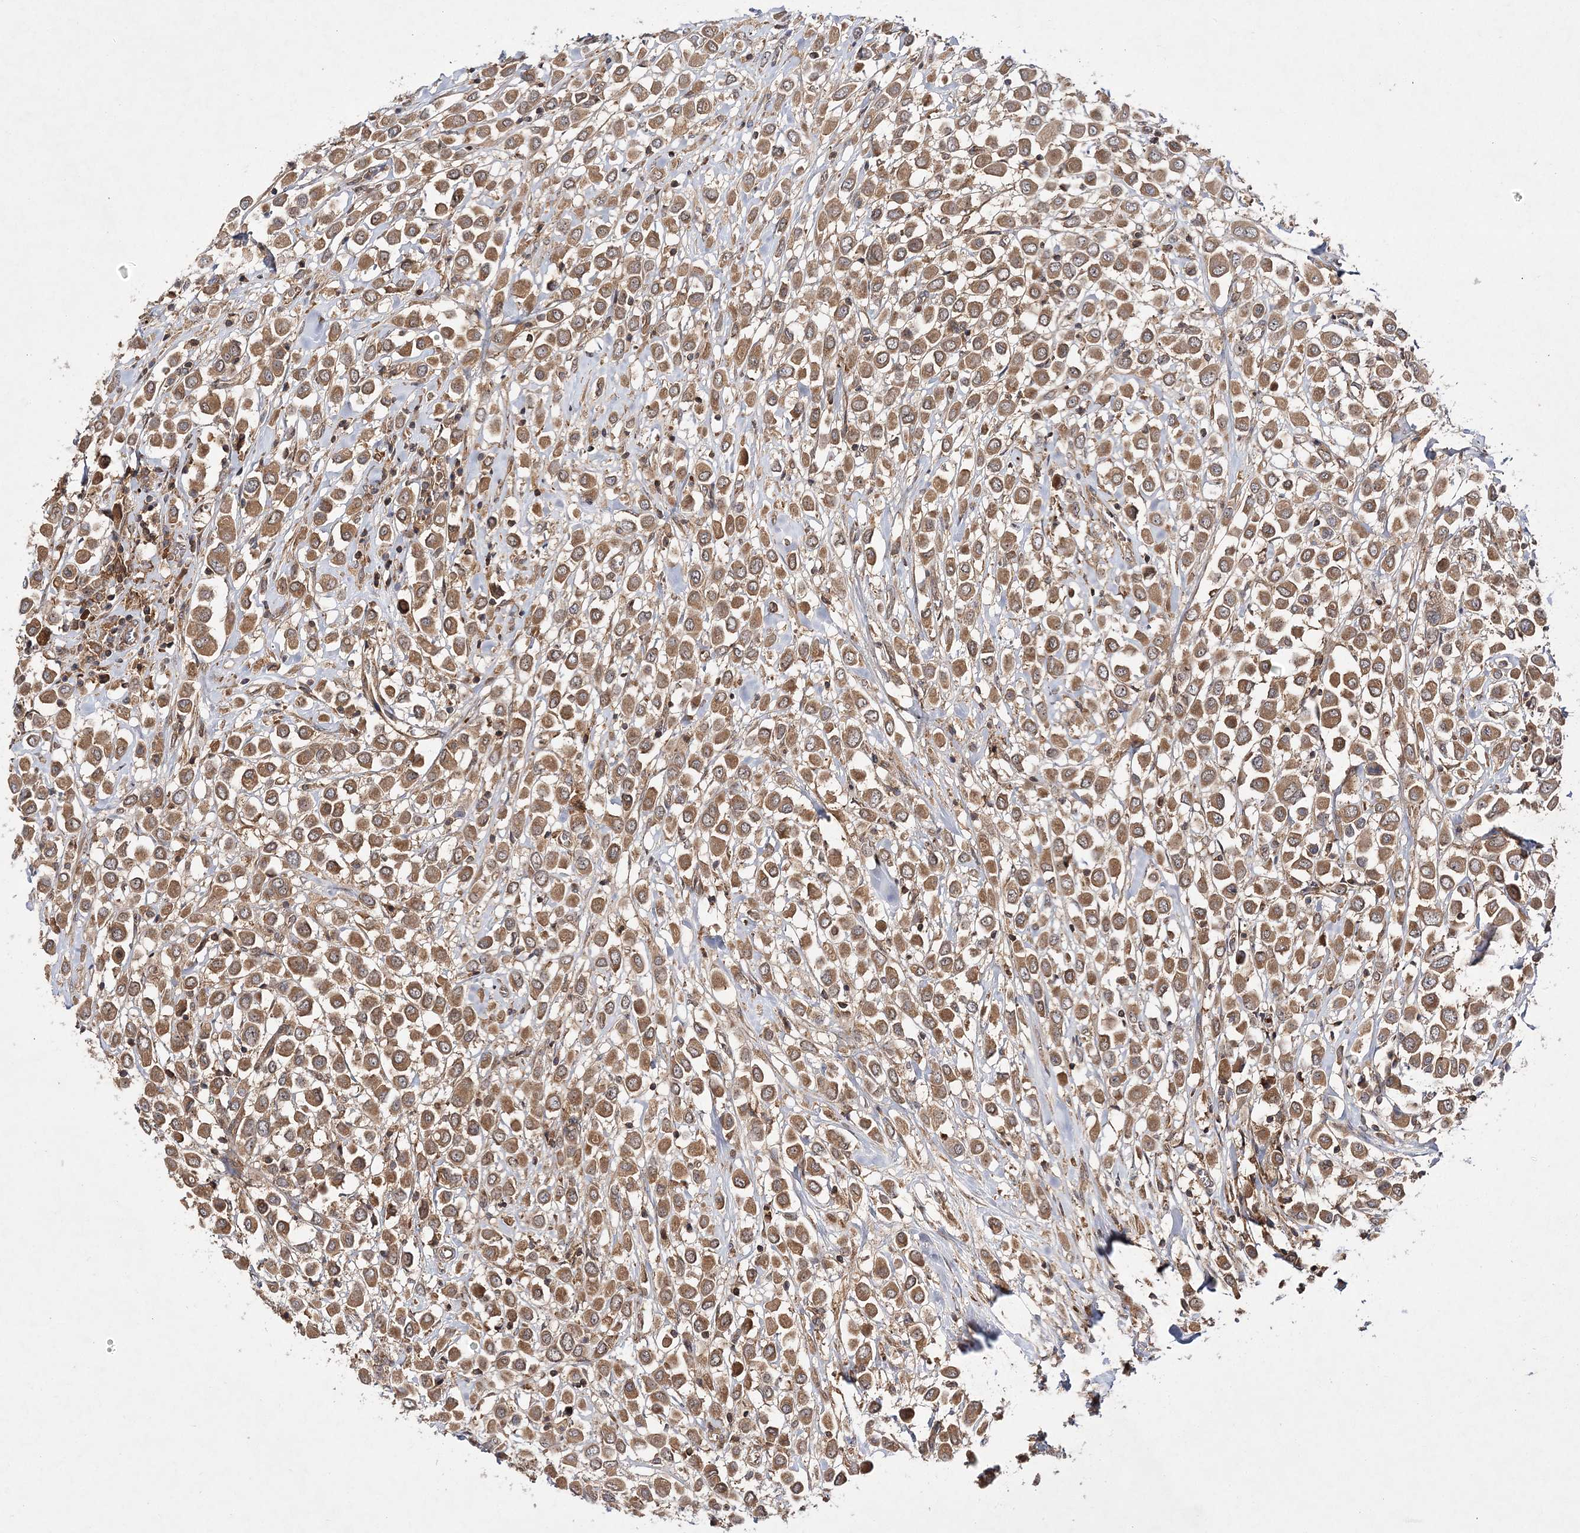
{"staining": {"intensity": "moderate", "quantity": ">75%", "location": "cytoplasmic/membranous"}, "tissue": "breast cancer", "cell_type": "Tumor cells", "image_type": "cancer", "snomed": [{"axis": "morphology", "description": "Duct carcinoma"}, {"axis": "topography", "description": "Breast"}], "caption": "A histopathology image showing moderate cytoplasmic/membranous staining in about >75% of tumor cells in breast cancer, as visualized by brown immunohistochemical staining.", "gene": "TMEM9B", "patient": {"sex": "female", "age": 61}}